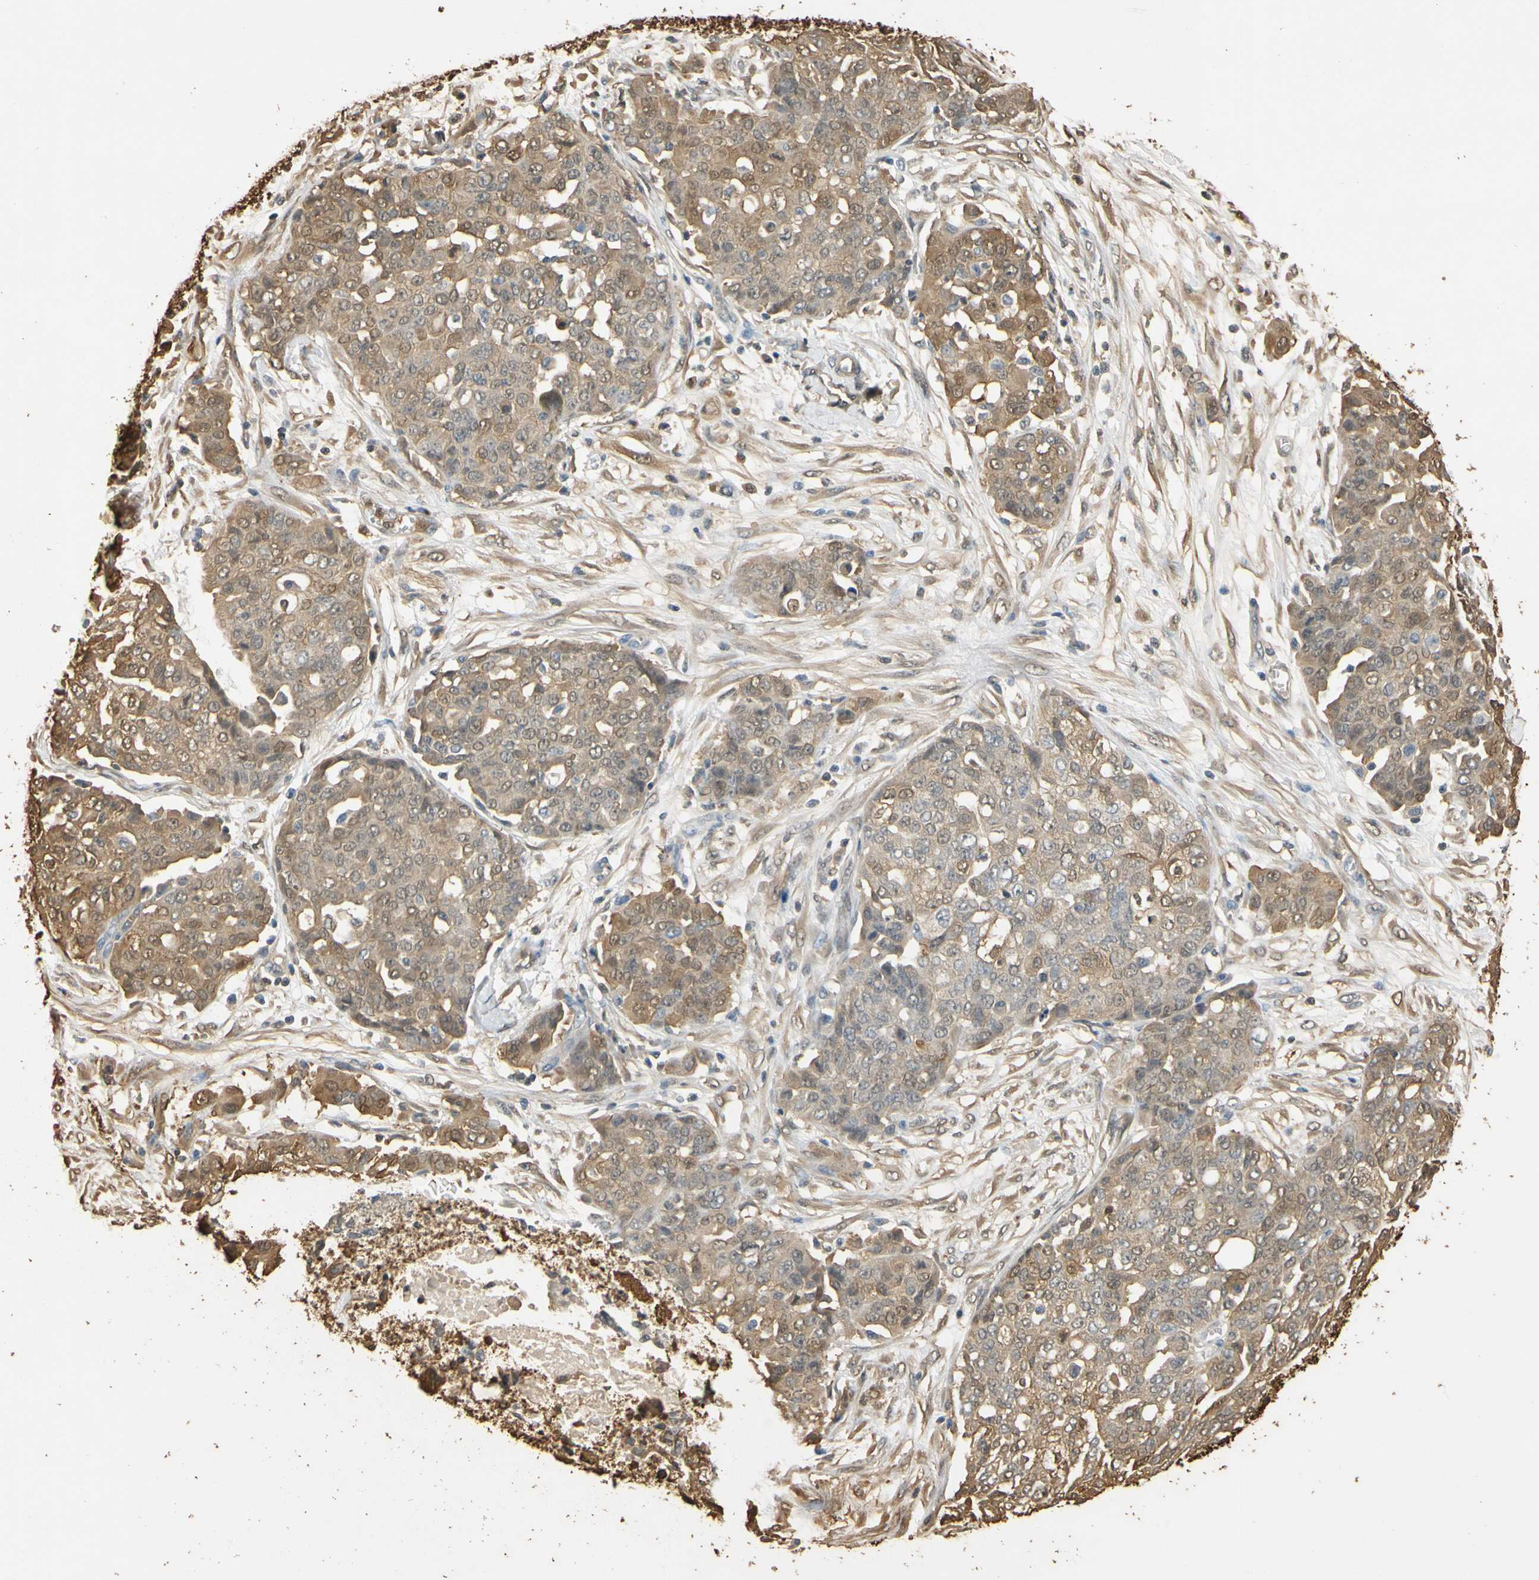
{"staining": {"intensity": "moderate", "quantity": ">75%", "location": "cytoplasmic/membranous"}, "tissue": "ovarian cancer", "cell_type": "Tumor cells", "image_type": "cancer", "snomed": [{"axis": "morphology", "description": "Cystadenocarcinoma, serous, NOS"}, {"axis": "topography", "description": "Soft tissue"}, {"axis": "topography", "description": "Ovary"}], "caption": "The histopathology image demonstrates staining of serous cystadenocarcinoma (ovarian), revealing moderate cytoplasmic/membranous protein positivity (brown color) within tumor cells.", "gene": "S100A6", "patient": {"sex": "female", "age": 57}}